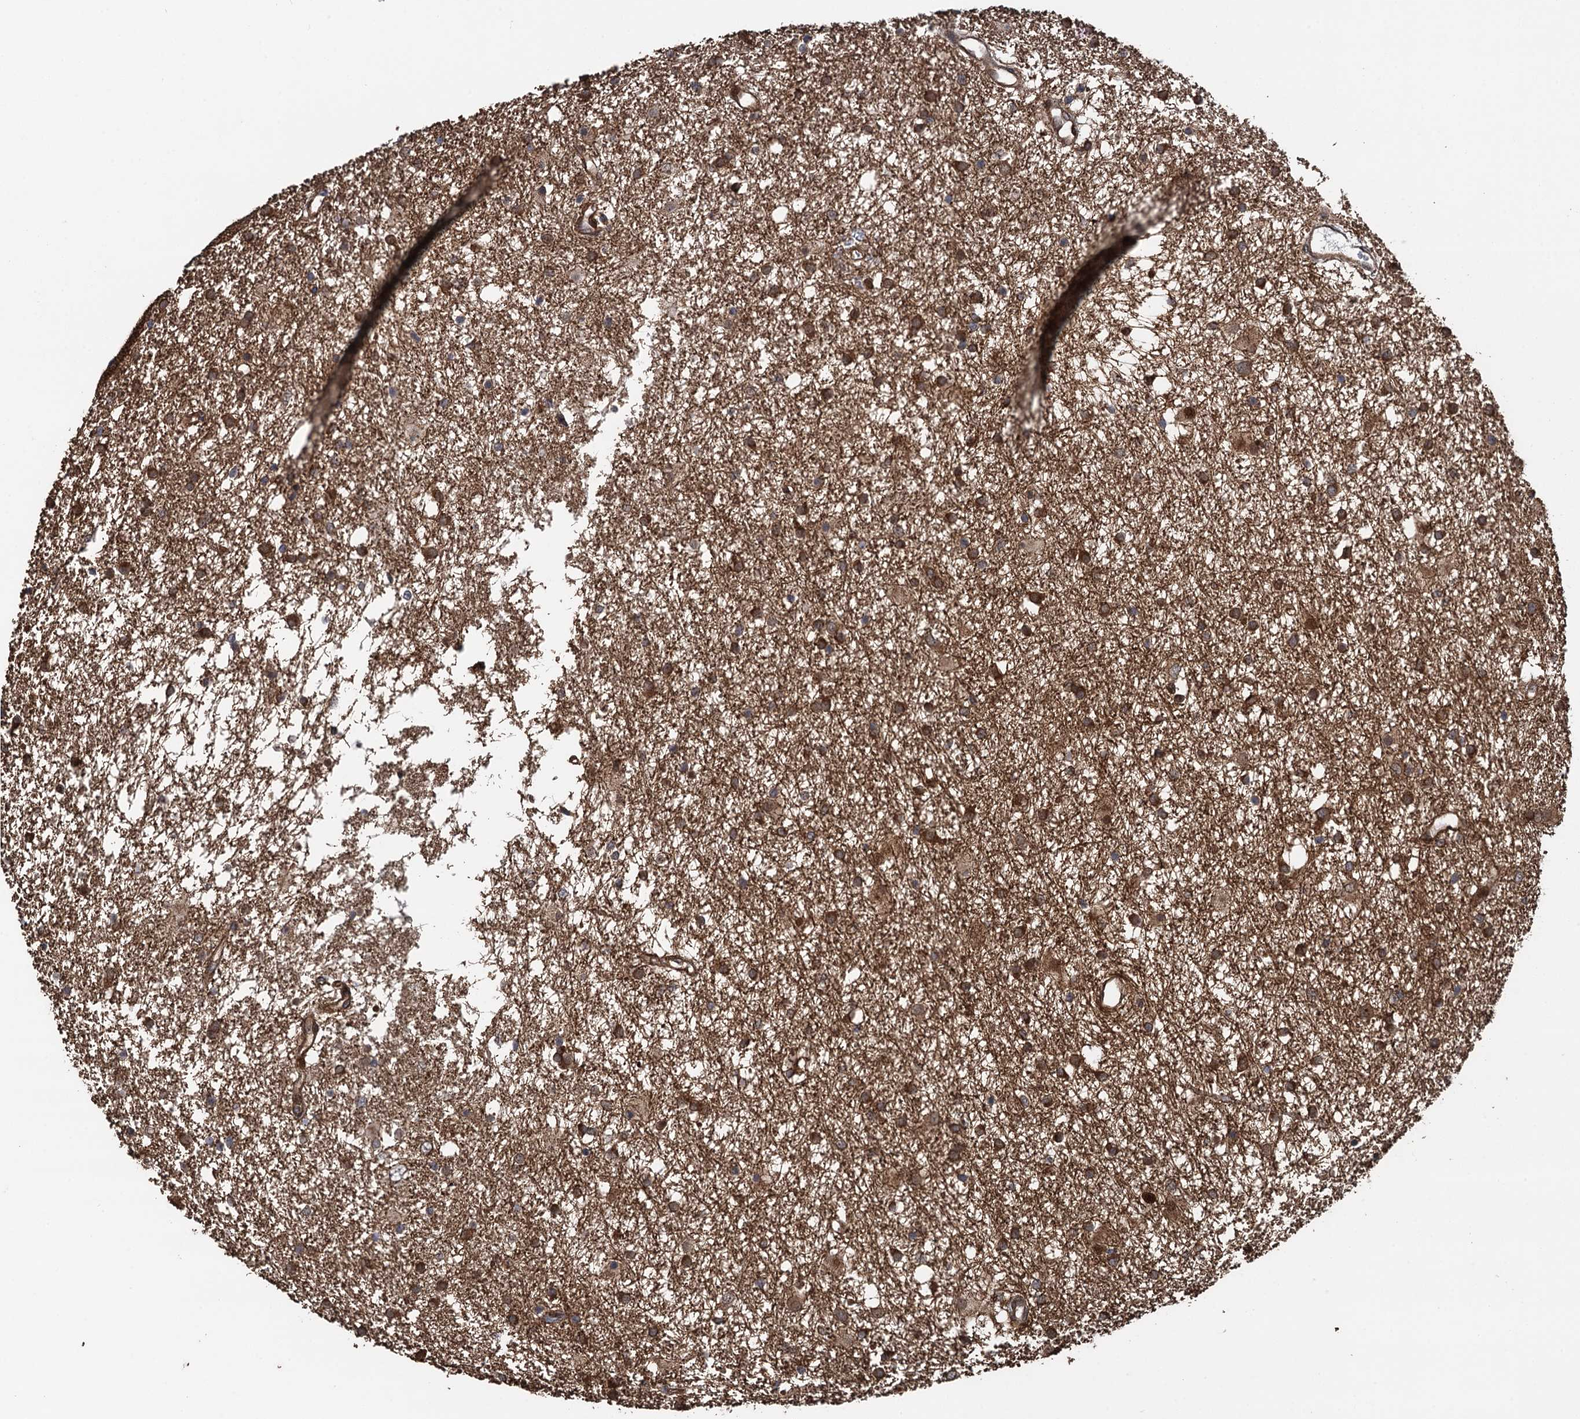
{"staining": {"intensity": "moderate", "quantity": ">75%", "location": "cytoplasmic/membranous"}, "tissue": "glioma", "cell_type": "Tumor cells", "image_type": "cancer", "snomed": [{"axis": "morphology", "description": "Glioma, malignant, High grade"}, {"axis": "topography", "description": "Brain"}], "caption": "The image shows a brown stain indicating the presence of a protein in the cytoplasmic/membranous of tumor cells in malignant high-grade glioma. (brown staining indicates protein expression, while blue staining denotes nuclei).", "gene": "RHOBTB1", "patient": {"sex": "male", "age": 77}}